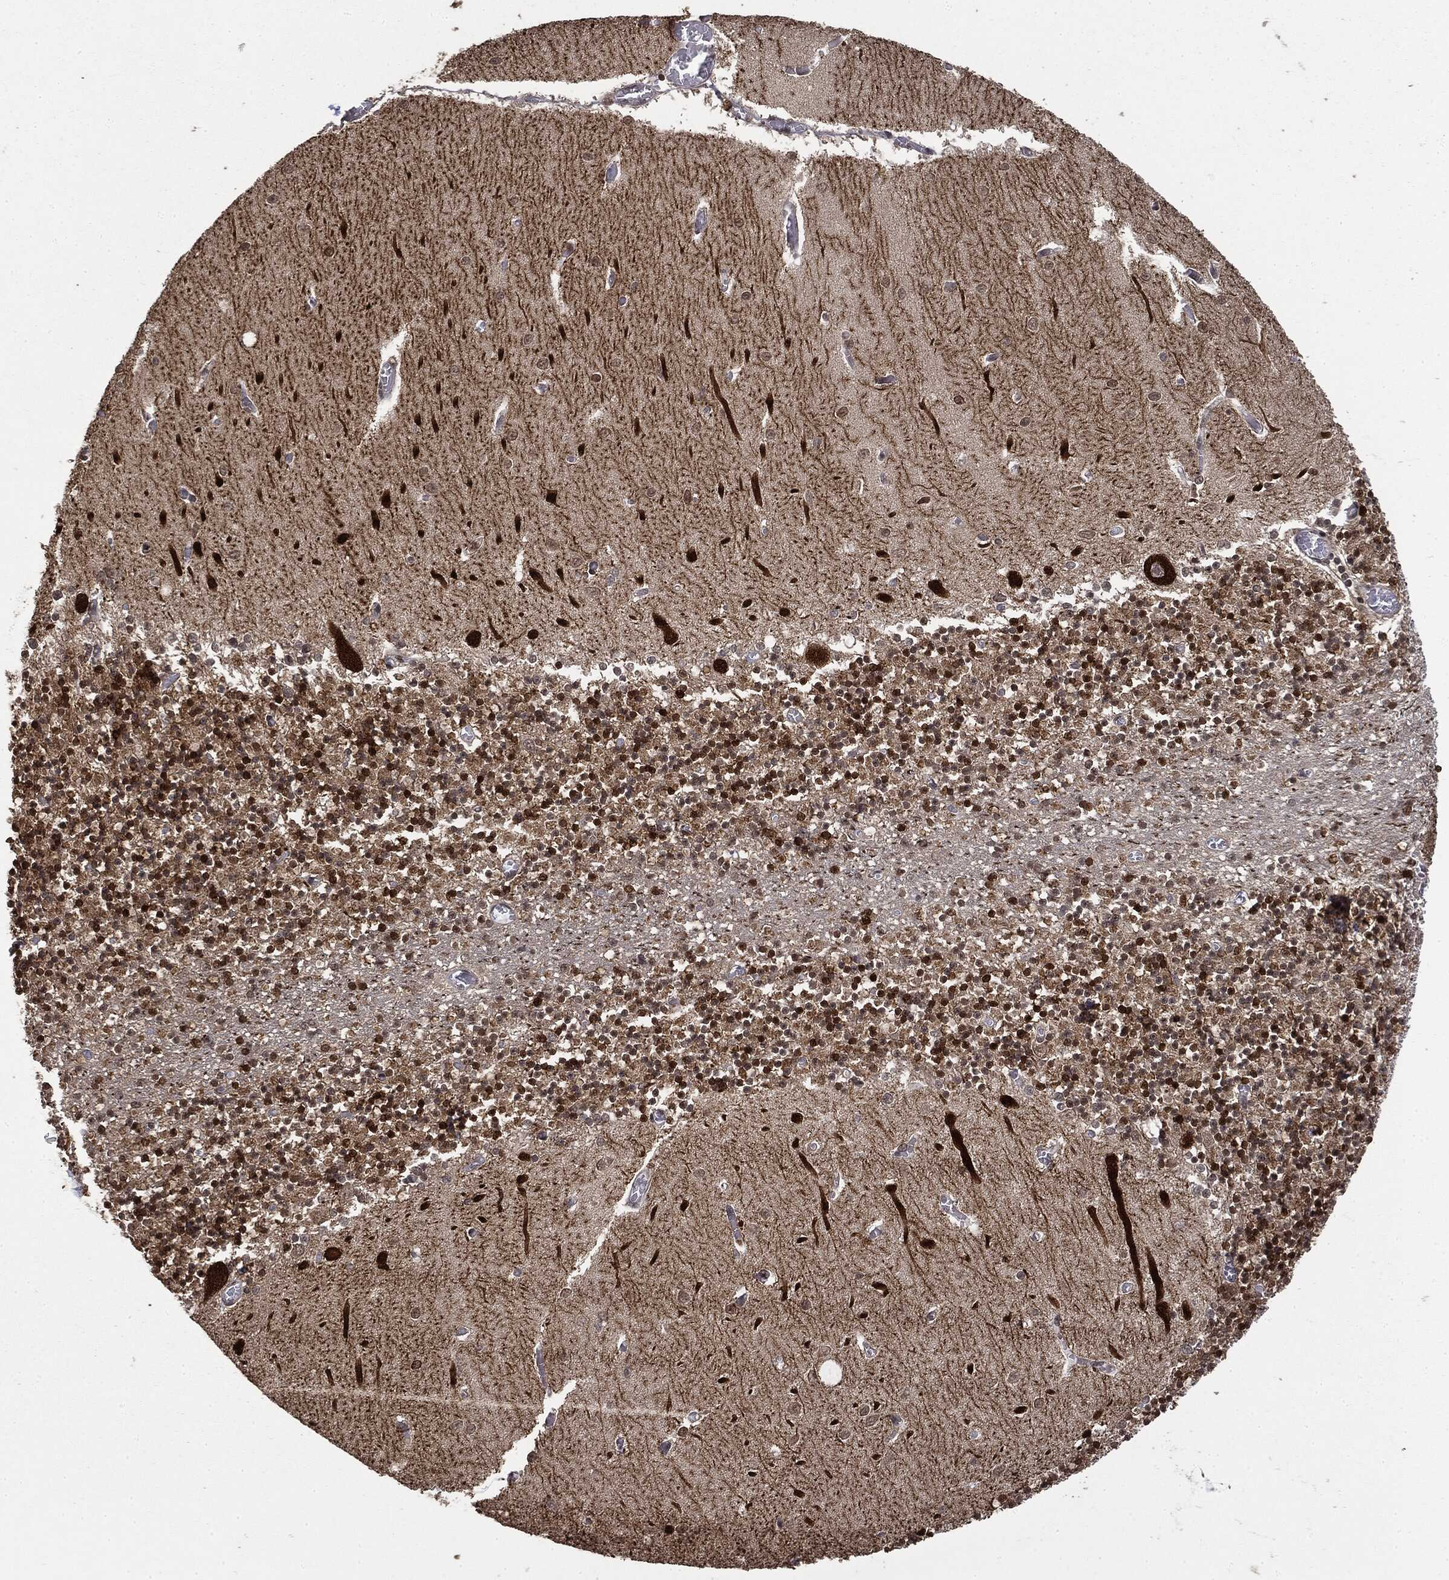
{"staining": {"intensity": "strong", "quantity": "<25%", "location": "nuclear"}, "tissue": "cerebellum", "cell_type": "Cells in granular layer", "image_type": "normal", "snomed": [{"axis": "morphology", "description": "Normal tissue, NOS"}, {"axis": "topography", "description": "Cerebellum"}], "caption": "Immunohistochemistry histopathology image of benign human cerebellum stained for a protein (brown), which displays medium levels of strong nuclear positivity in approximately <25% of cells in granular layer.", "gene": "CTDP1", "patient": {"sex": "female", "age": 64}}